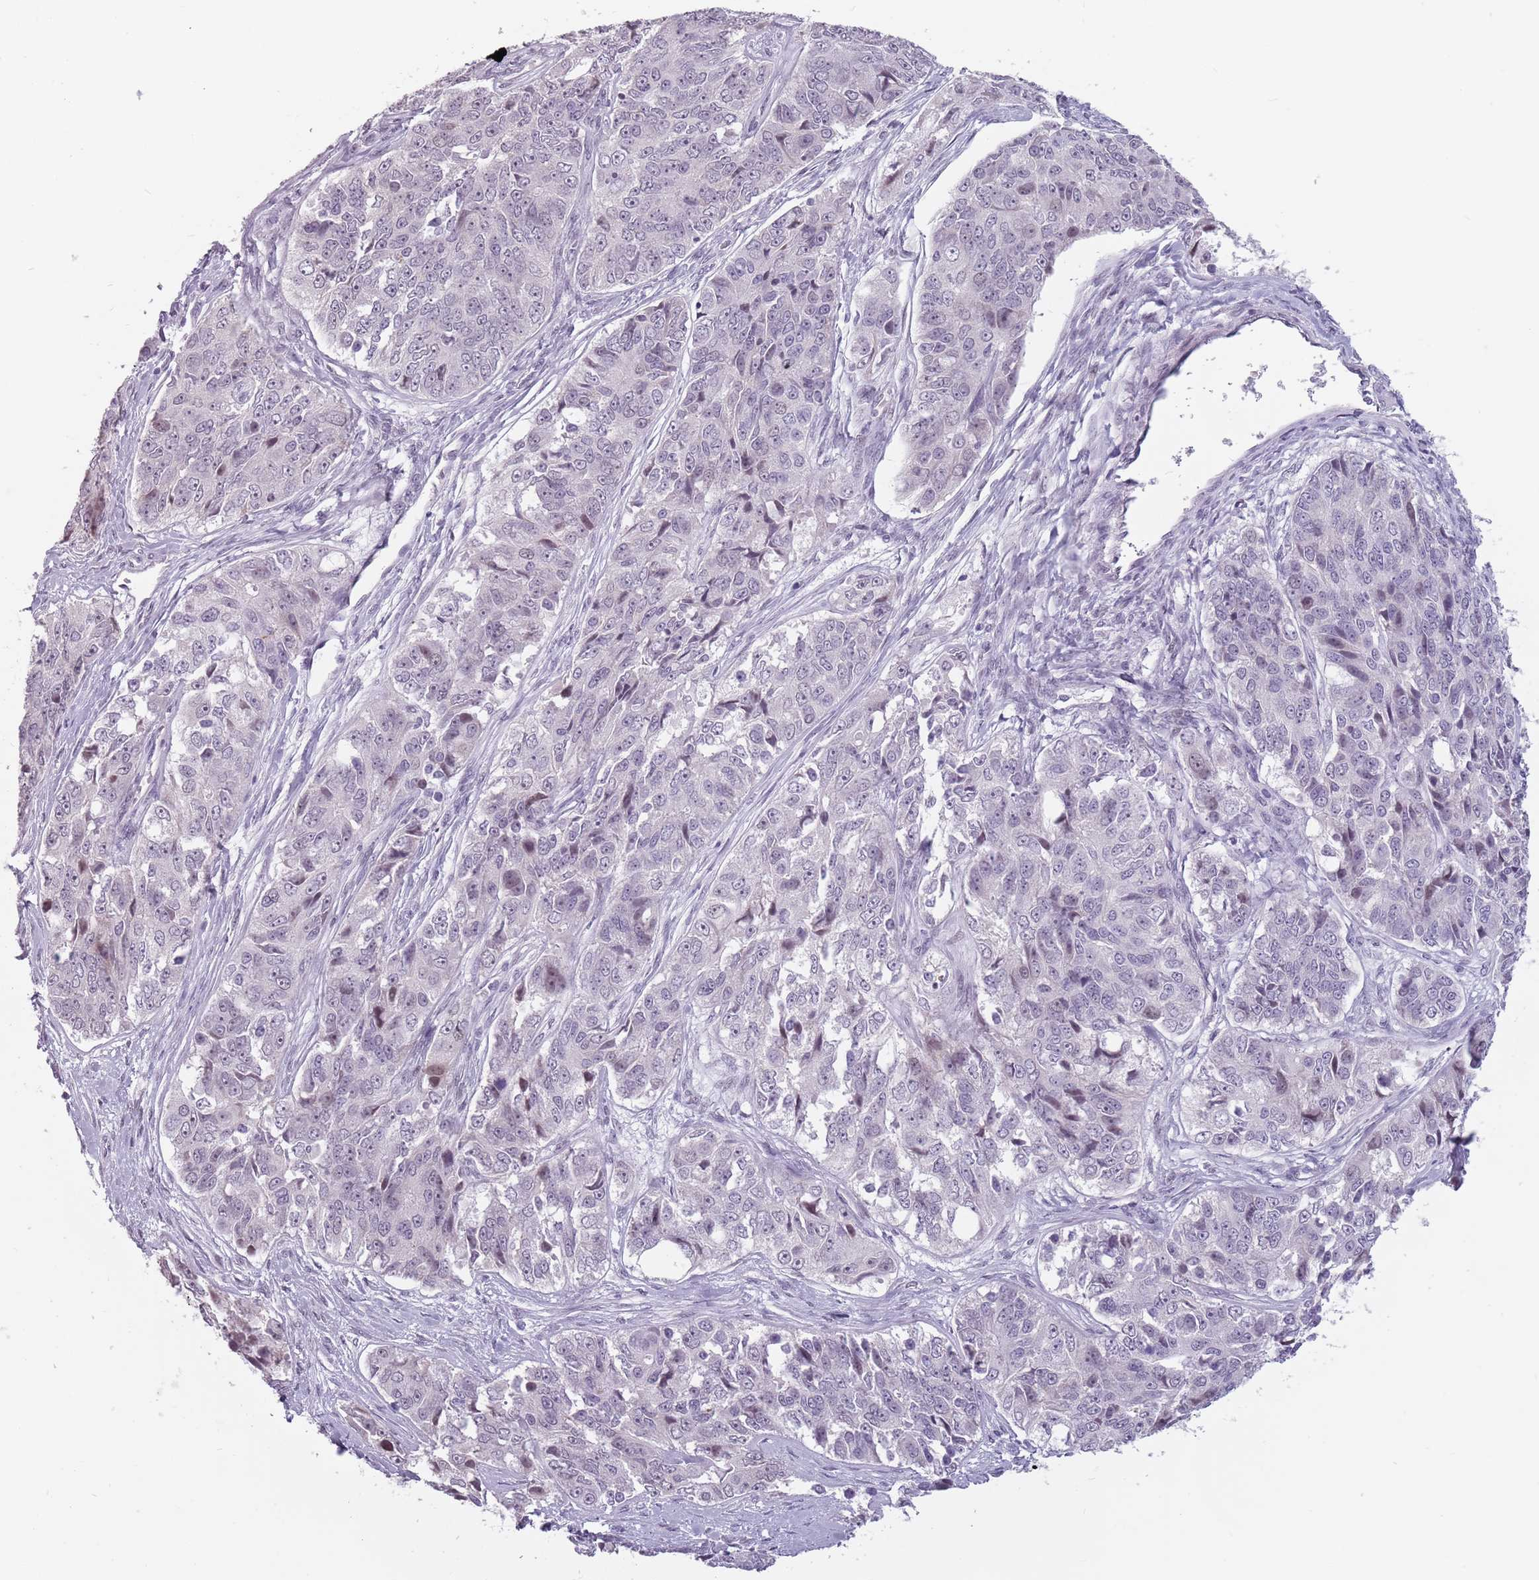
{"staining": {"intensity": "negative", "quantity": "none", "location": "none"}, "tissue": "ovarian cancer", "cell_type": "Tumor cells", "image_type": "cancer", "snomed": [{"axis": "morphology", "description": "Carcinoma, endometroid"}, {"axis": "topography", "description": "Ovary"}], "caption": "There is no significant staining in tumor cells of ovarian cancer.", "gene": "PTCHD1", "patient": {"sex": "female", "age": 51}}